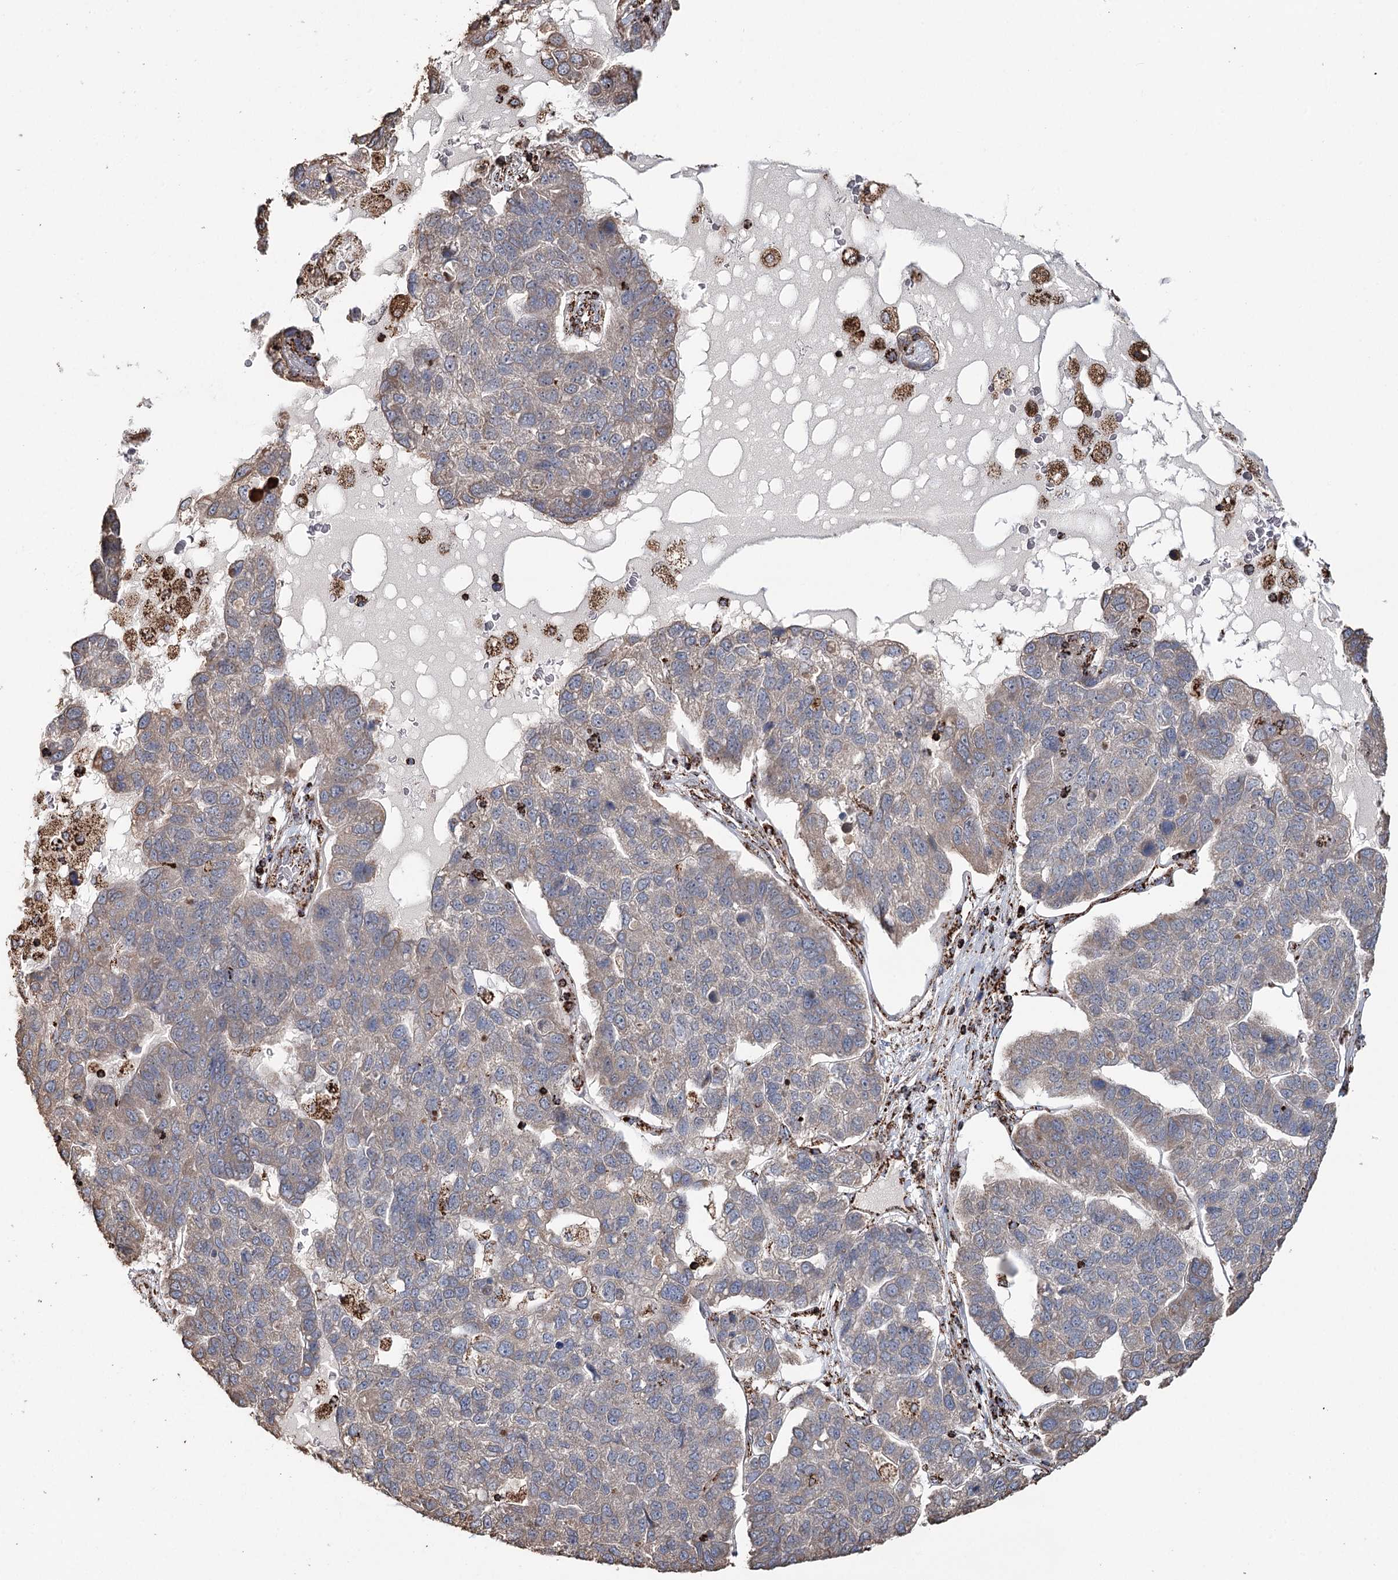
{"staining": {"intensity": "weak", "quantity": "<25%", "location": "cytoplasmic/membranous"}, "tissue": "pancreatic cancer", "cell_type": "Tumor cells", "image_type": "cancer", "snomed": [{"axis": "morphology", "description": "Adenocarcinoma, NOS"}, {"axis": "topography", "description": "Pancreas"}], "caption": "Tumor cells are negative for brown protein staining in pancreatic cancer (adenocarcinoma).", "gene": "APH1A", "patient": {"sex": "female", "age": 61}}